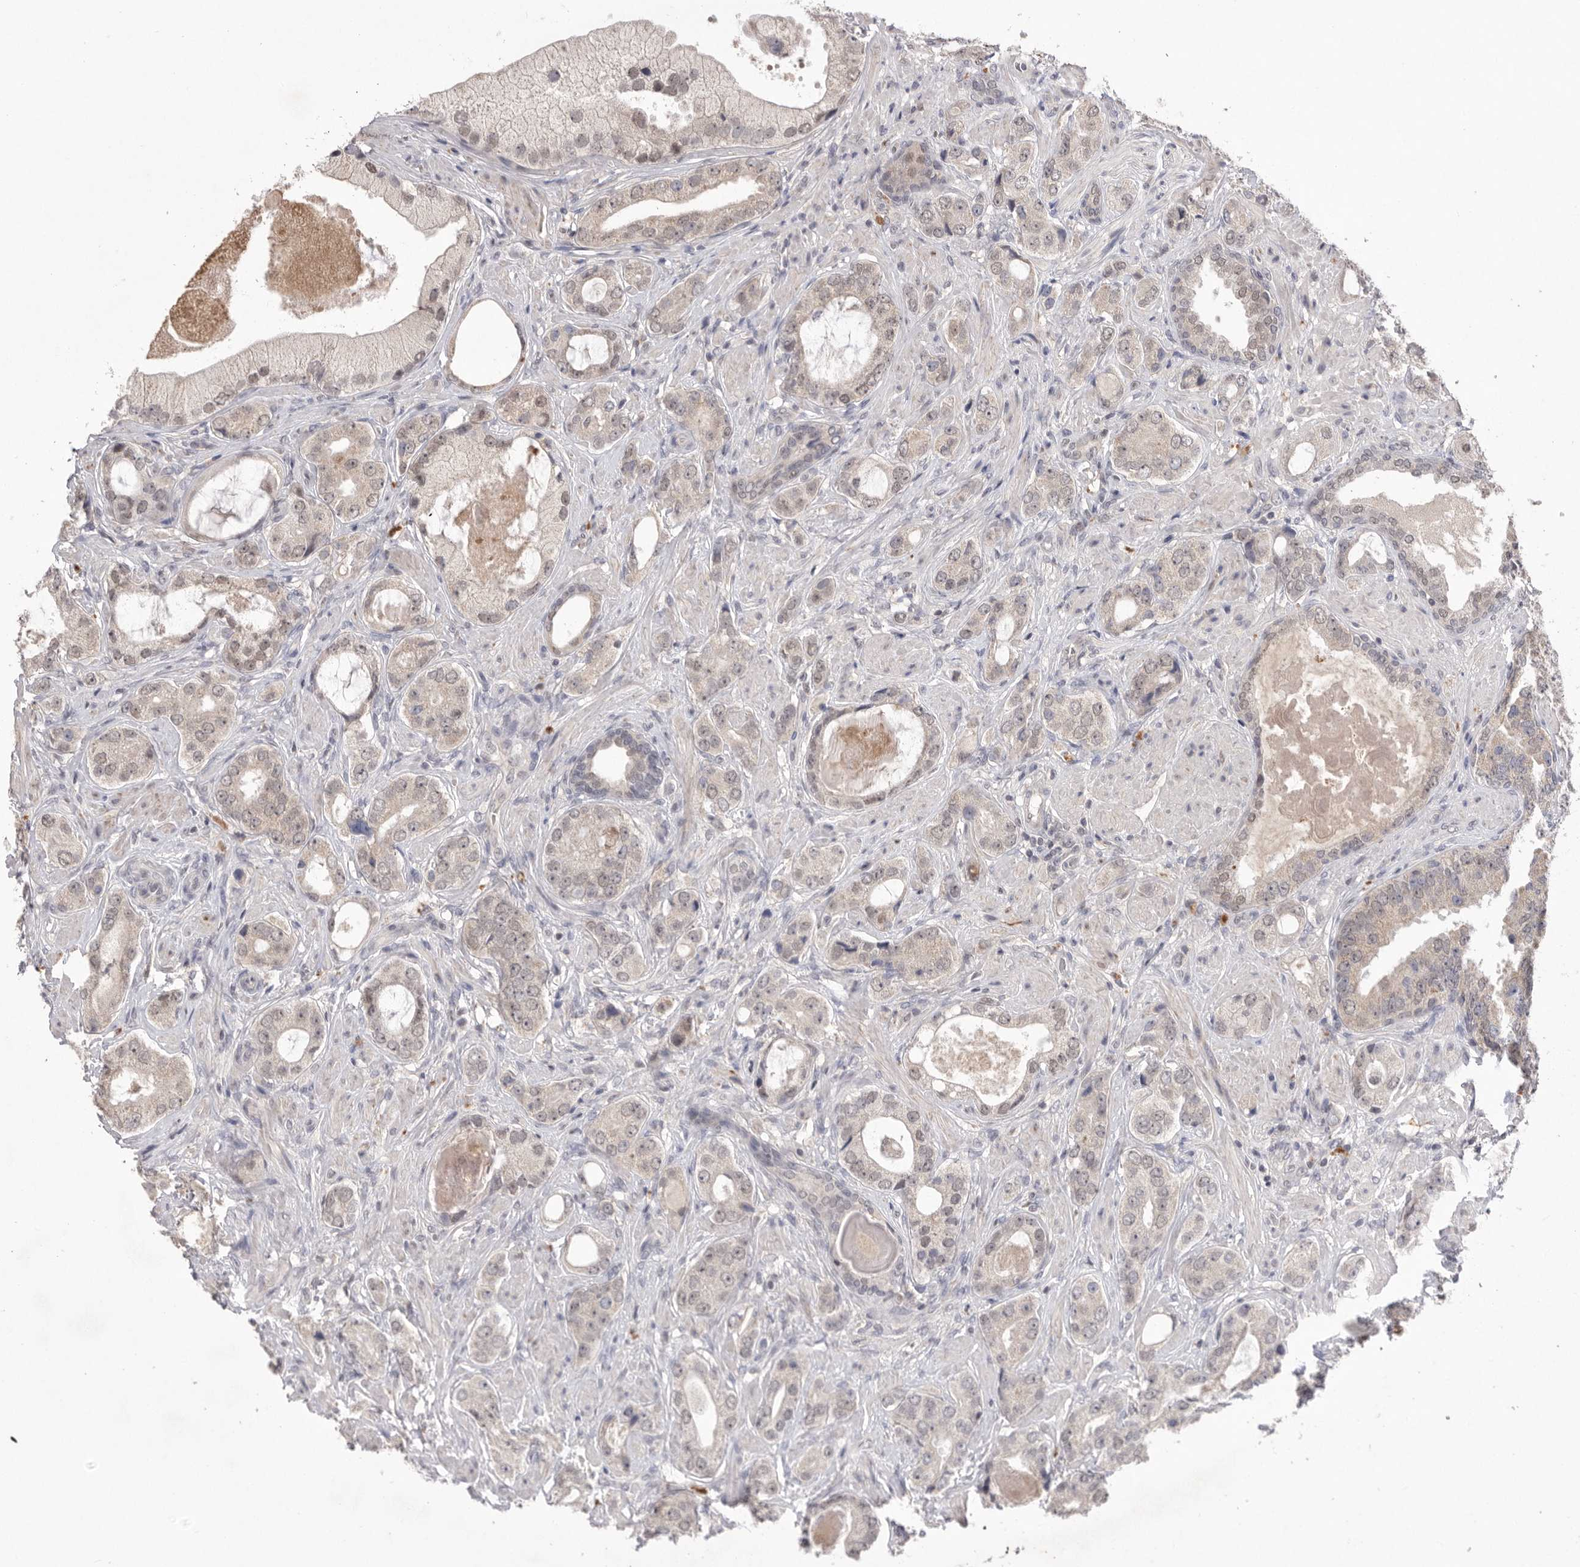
{"staining": {"intensity": "weak", "quantity": "25%-75%", "location": "cytoplasmic/membranous,nuclear"}, "tissue": "prostate cancer", "cell_type": "Tumor cells", "image_type": "cancer", "snomed": [{"axis": "morphology", "description": "Normal tissue, NOS"}, {"axis": "morphology", "description": "Adenocarcinoma, High grade"}, {"axis": "topography", "description": "Prostate"}, {"axis": "topography", "description": "Peripheral nerve tissue"}], "caption": "Prostate high-grade adenocarcinoma stained with a protein marker displays weak staining in tumor cells.", "gene": "HUS1", "patient": {"sex": "male", "age": 59}}